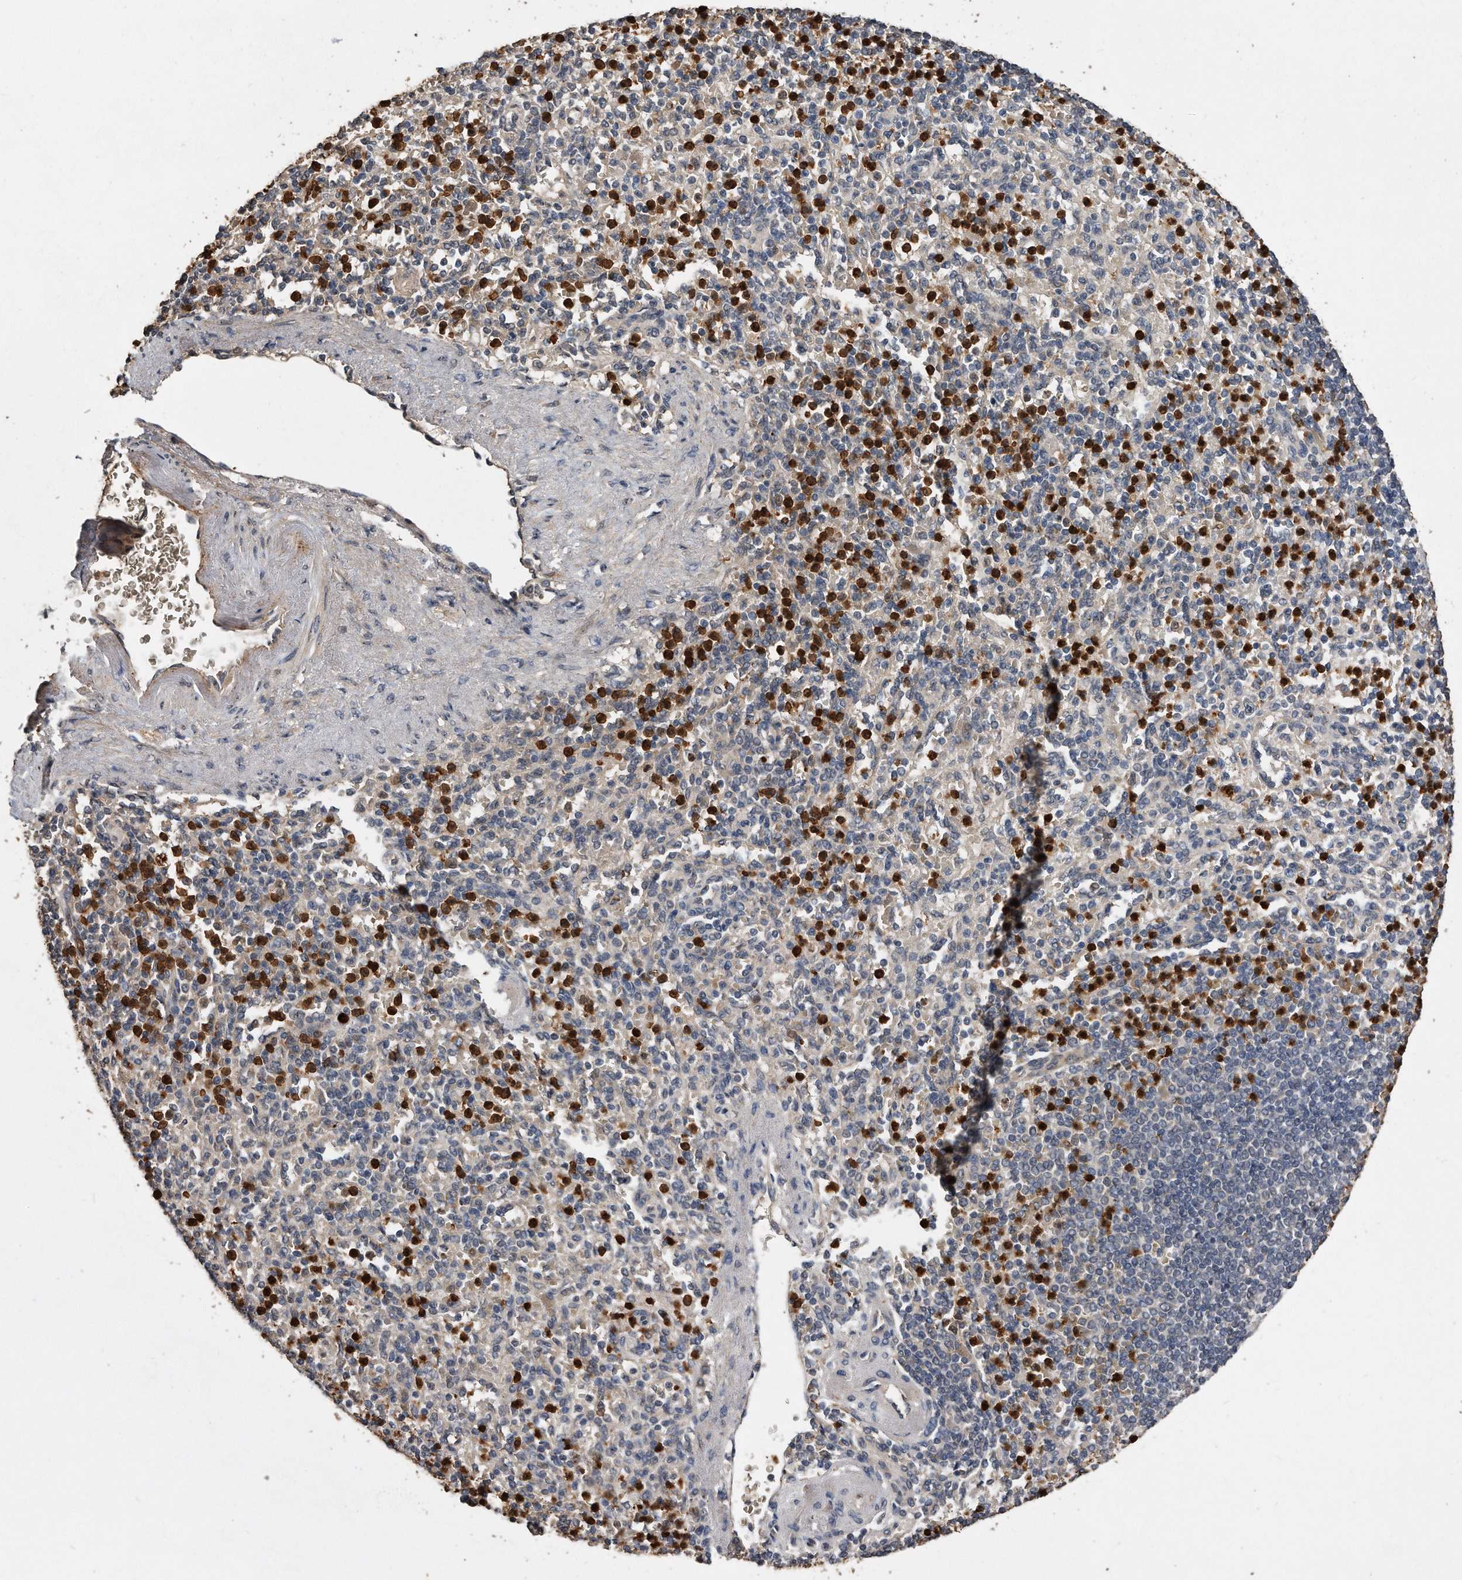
{"staining": {"intensity": "strong", "quantity": "25%-75%", "location": "cytoplasmic/membranous,nuclear"}, "tissue": "spleen", "cell_type": "Cells in red pulp", "image_type": "normal", "snomed": [{"axis": "morphology", "description": "Normal tissue, NOS"}, {"axis": "topography", "description": "Spleen"}], "caption": "Protein expression analysis of benign spleen exhibits strong cytoplasmic/membranous,nuclear staining in about 25%-75% of cells in red pulp. The staining was performed using DAB (3,3'-diaminobenzidine) to visualize the protein expression in brown, while the nuclei were stained in blue with hematoxylin (Magnification: 20x).", "gene": "PELO", "patient": {"sex": "female", "age": 74}}